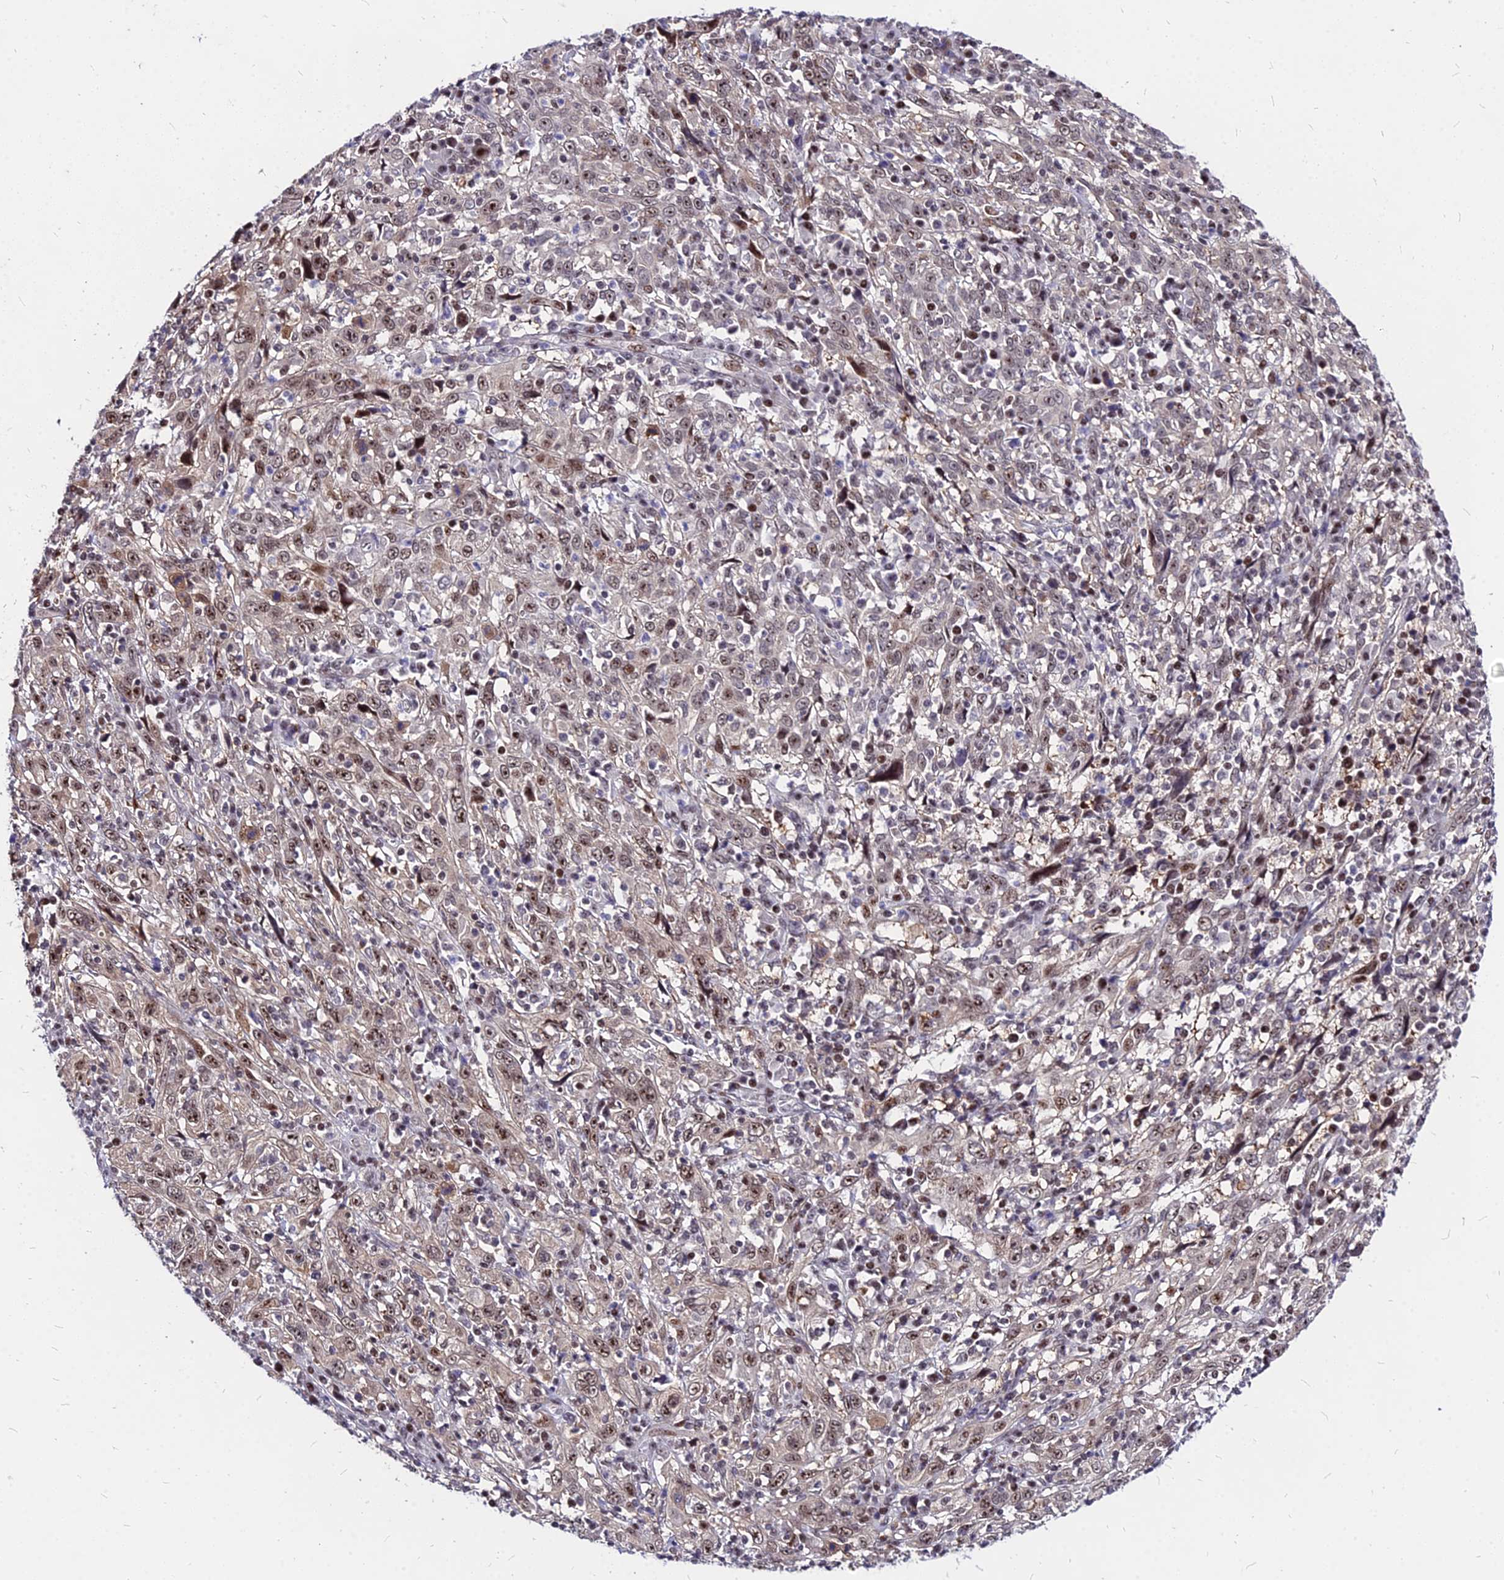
{"staining": {"intensity": "moderate", "quantity": ">75%", "location": "nuclear"}, "tissue": "cervical cancer", "cell_type": "Tumor cells", "image_type": "cancer", "snomed": [{"axis": "morphology", "description": "Squamous cell carcinoma, NOS"}, {"axis": "topography", "description": "Cervix"}], "caption": "Brown immunohistochemical staining in human squamous cell carcinoma (cervical) exhibits moderate nuclear expression in about >75% of tumor cells. (DAB (3,3'-diaminobenzidine) IHC, brown staining for protein, blue staining for nuclei).", "gene": "DDX55", "patient": {"sex": "female", "age": 46}}